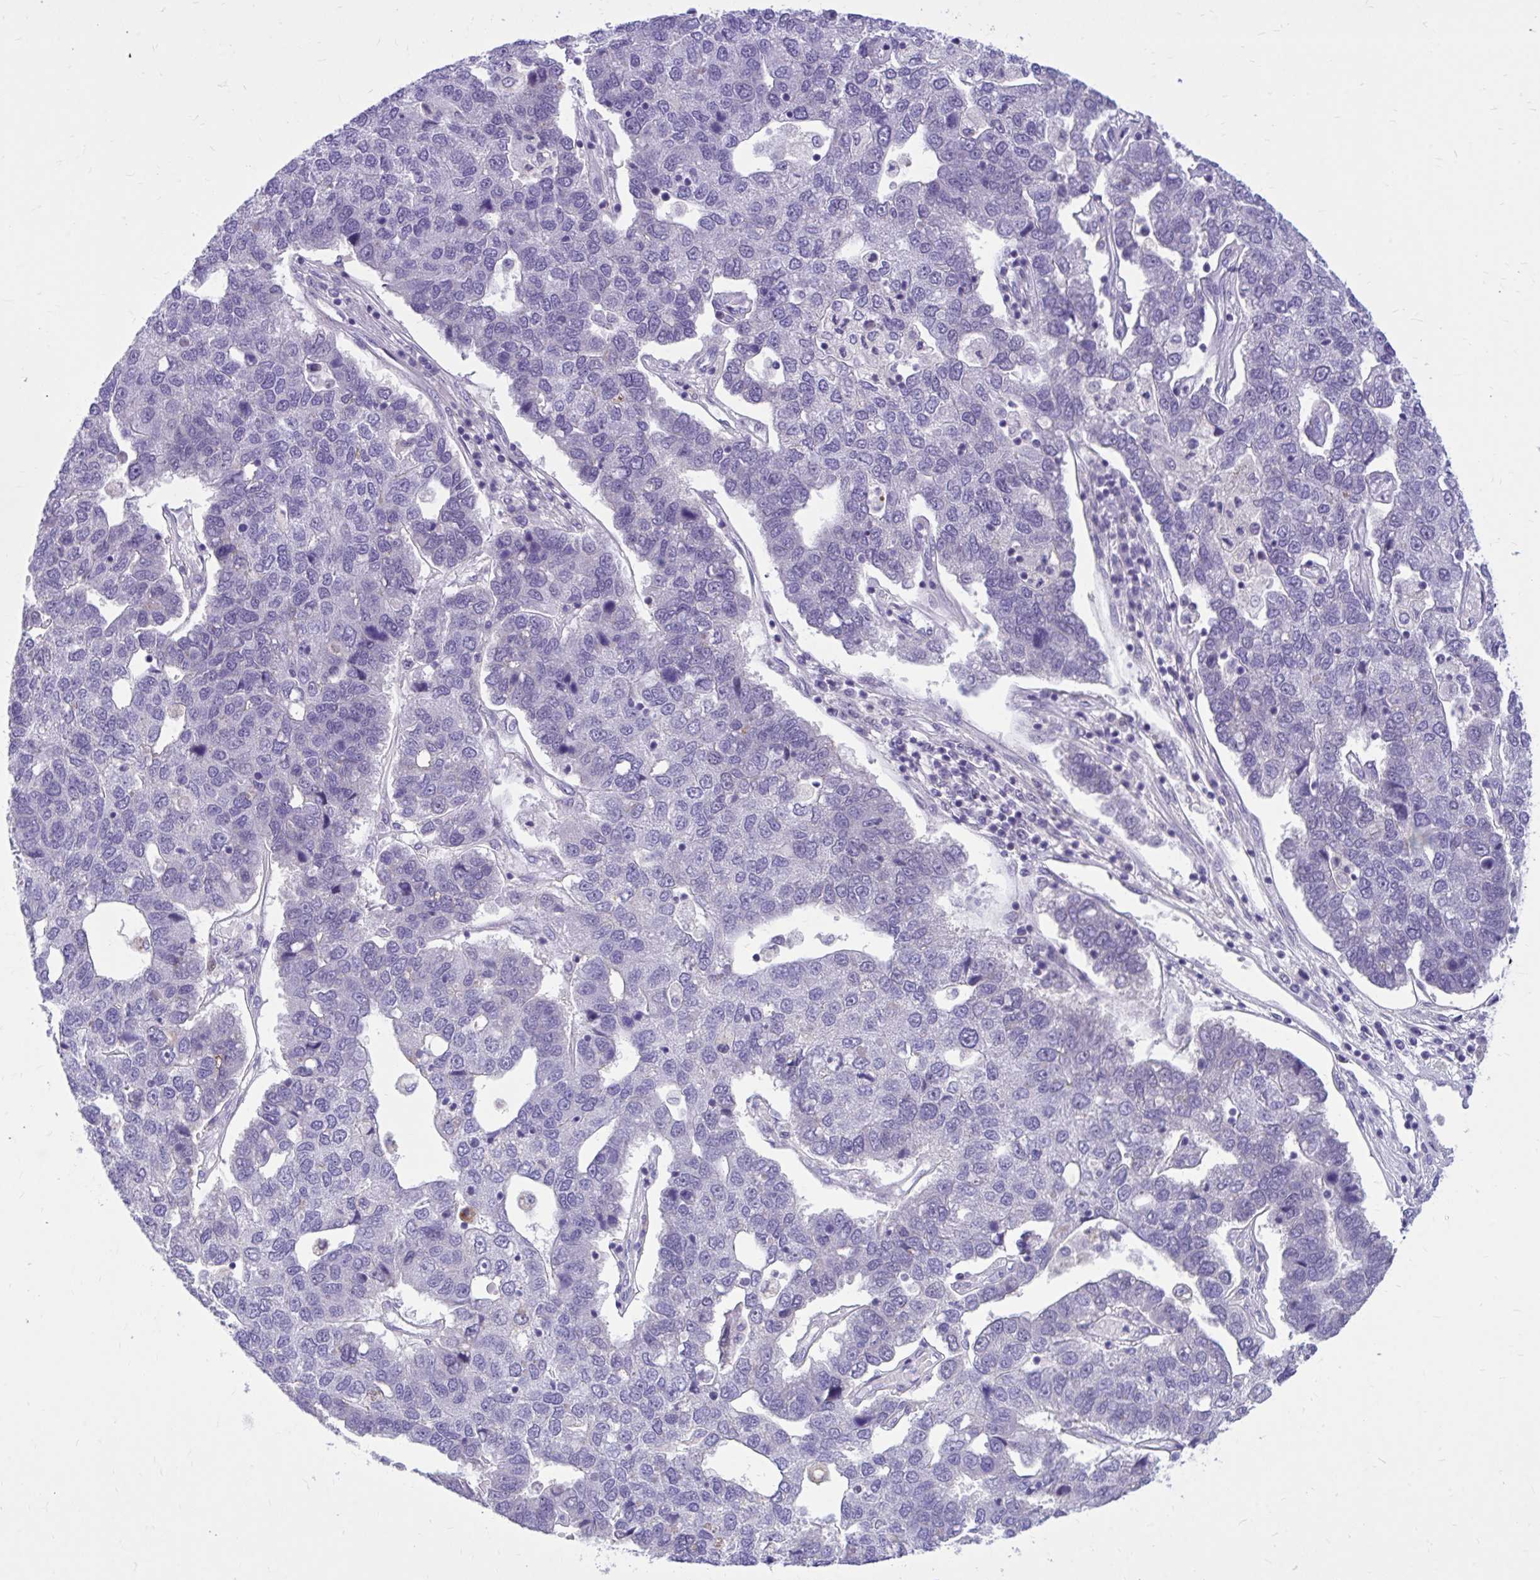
{"staining": {"intensity": "negative", "quantity": "none", "location": "none"}, "tissue": "pancreatic cancer", "cell_type": "Tumor cells", "image_type": "cancer", "snomed": [{"axis": "morphology", "description": "Adenocarcinoma, NOS"}, {"axis": "topography", "description": "Pancreas"}], "caption": "Pancreatic adenocarcinoma stained for a protein using immunohistochemistry reveals no staining tumor cells.", "gene": "ZBTB25", "patient": {"sex": "female", "age": 61}}